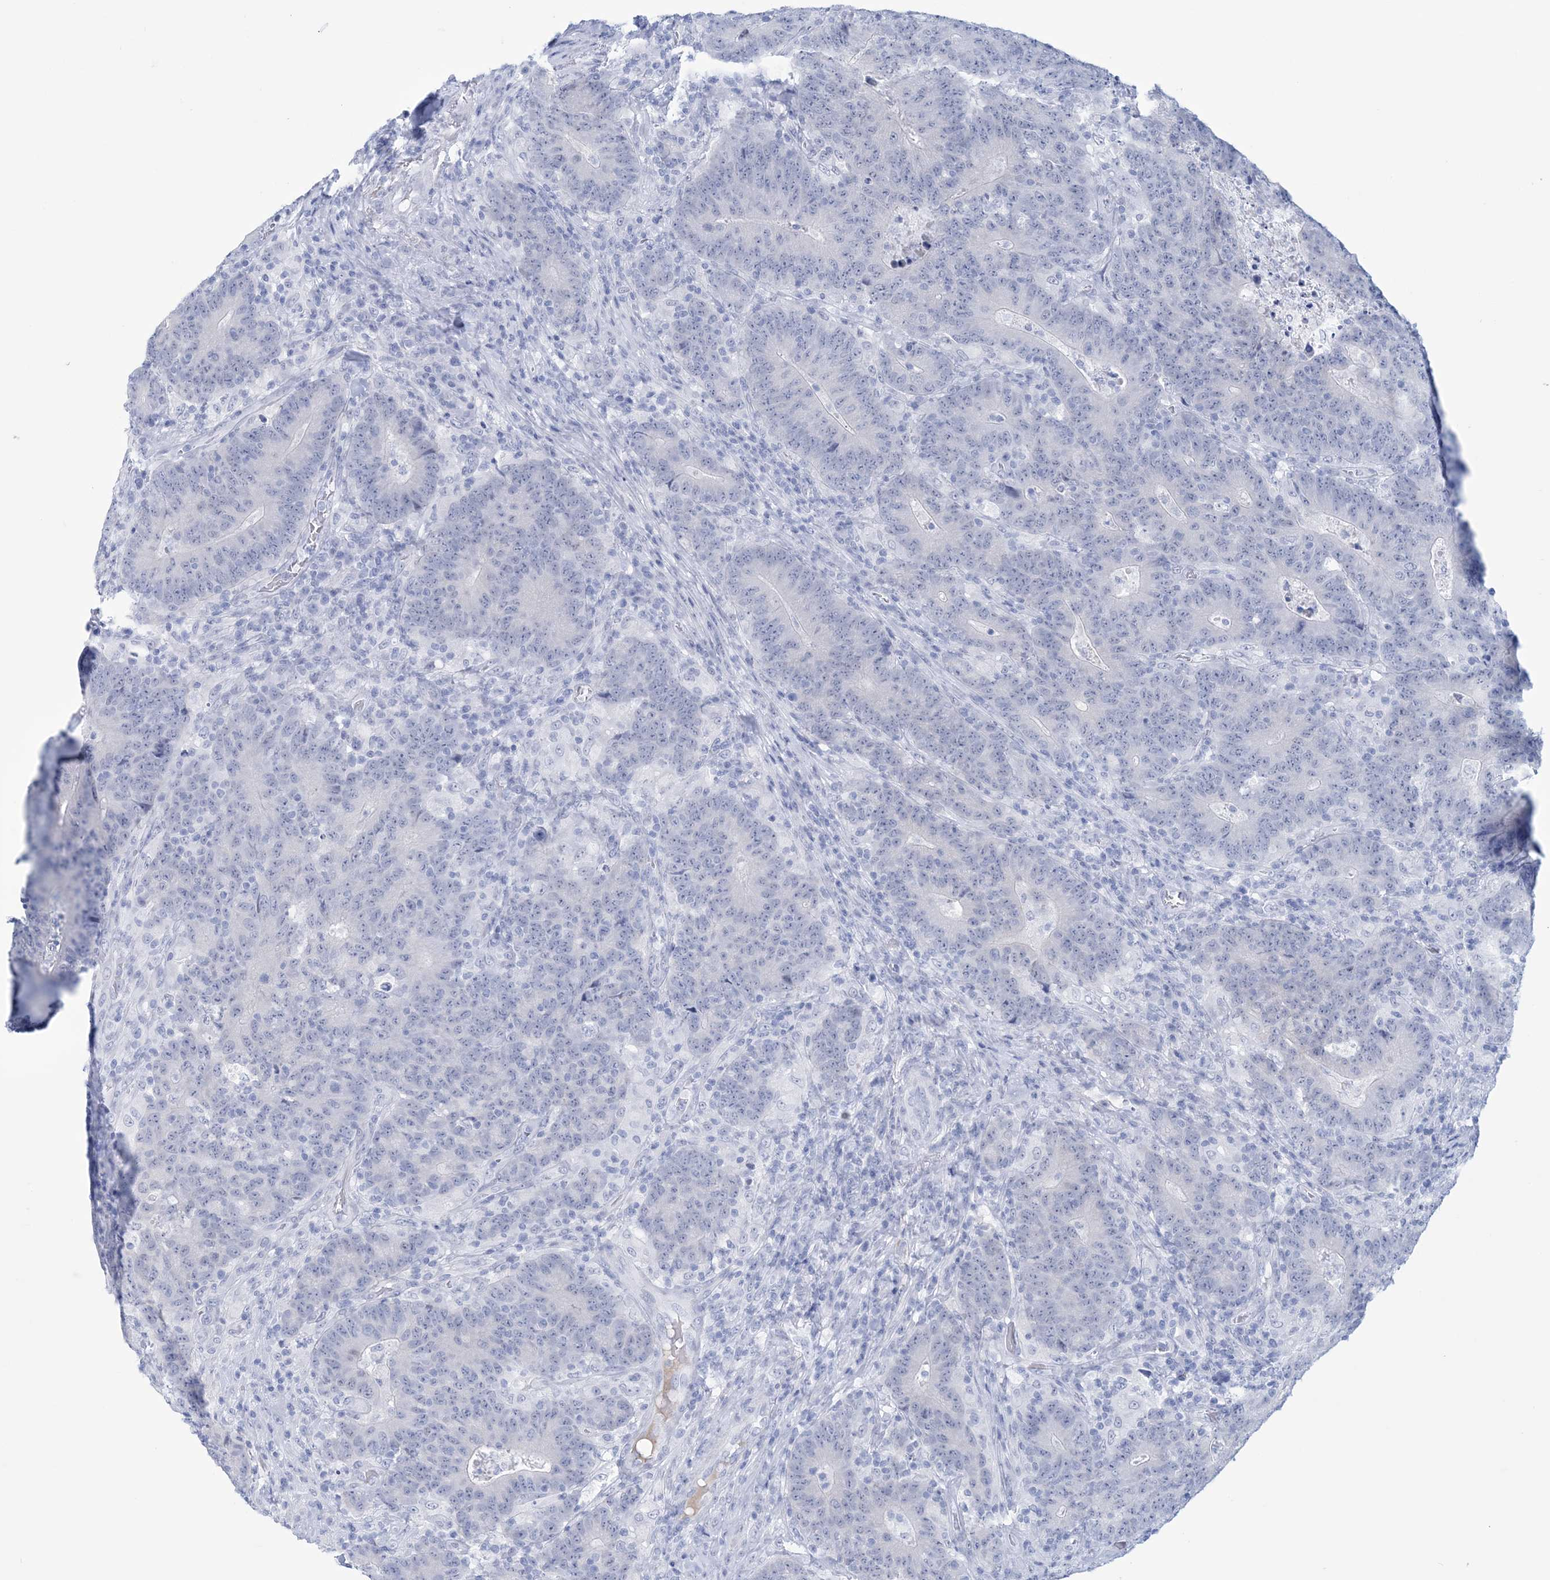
{"staining": {"intensity": "negative", "quantity": "none", "location": "none"}, "tissue": "colorectal cancer", "cell_type": "Tumor cells", "image_type": "cancer", "snomed": [{"axis": "morphology", "description": "Normal tissue, NOS"}, {"axis": "morphology", "description": "Adenocarcinoma, NOS"}, {"axis": "topography", "description": "Colon"}], "caption": "The IHC histopathology image has no significant expression in tumor cells of colorectal cancer (adenocarcinoma) tissue. The staining was performed using DAB to visualize the protein expression in brown, while the nuclei were stained in blue with hematoxylin (Magnification: 20x).", "gene": "DPCD", "patient": {"sex": "female", "age": 75}}